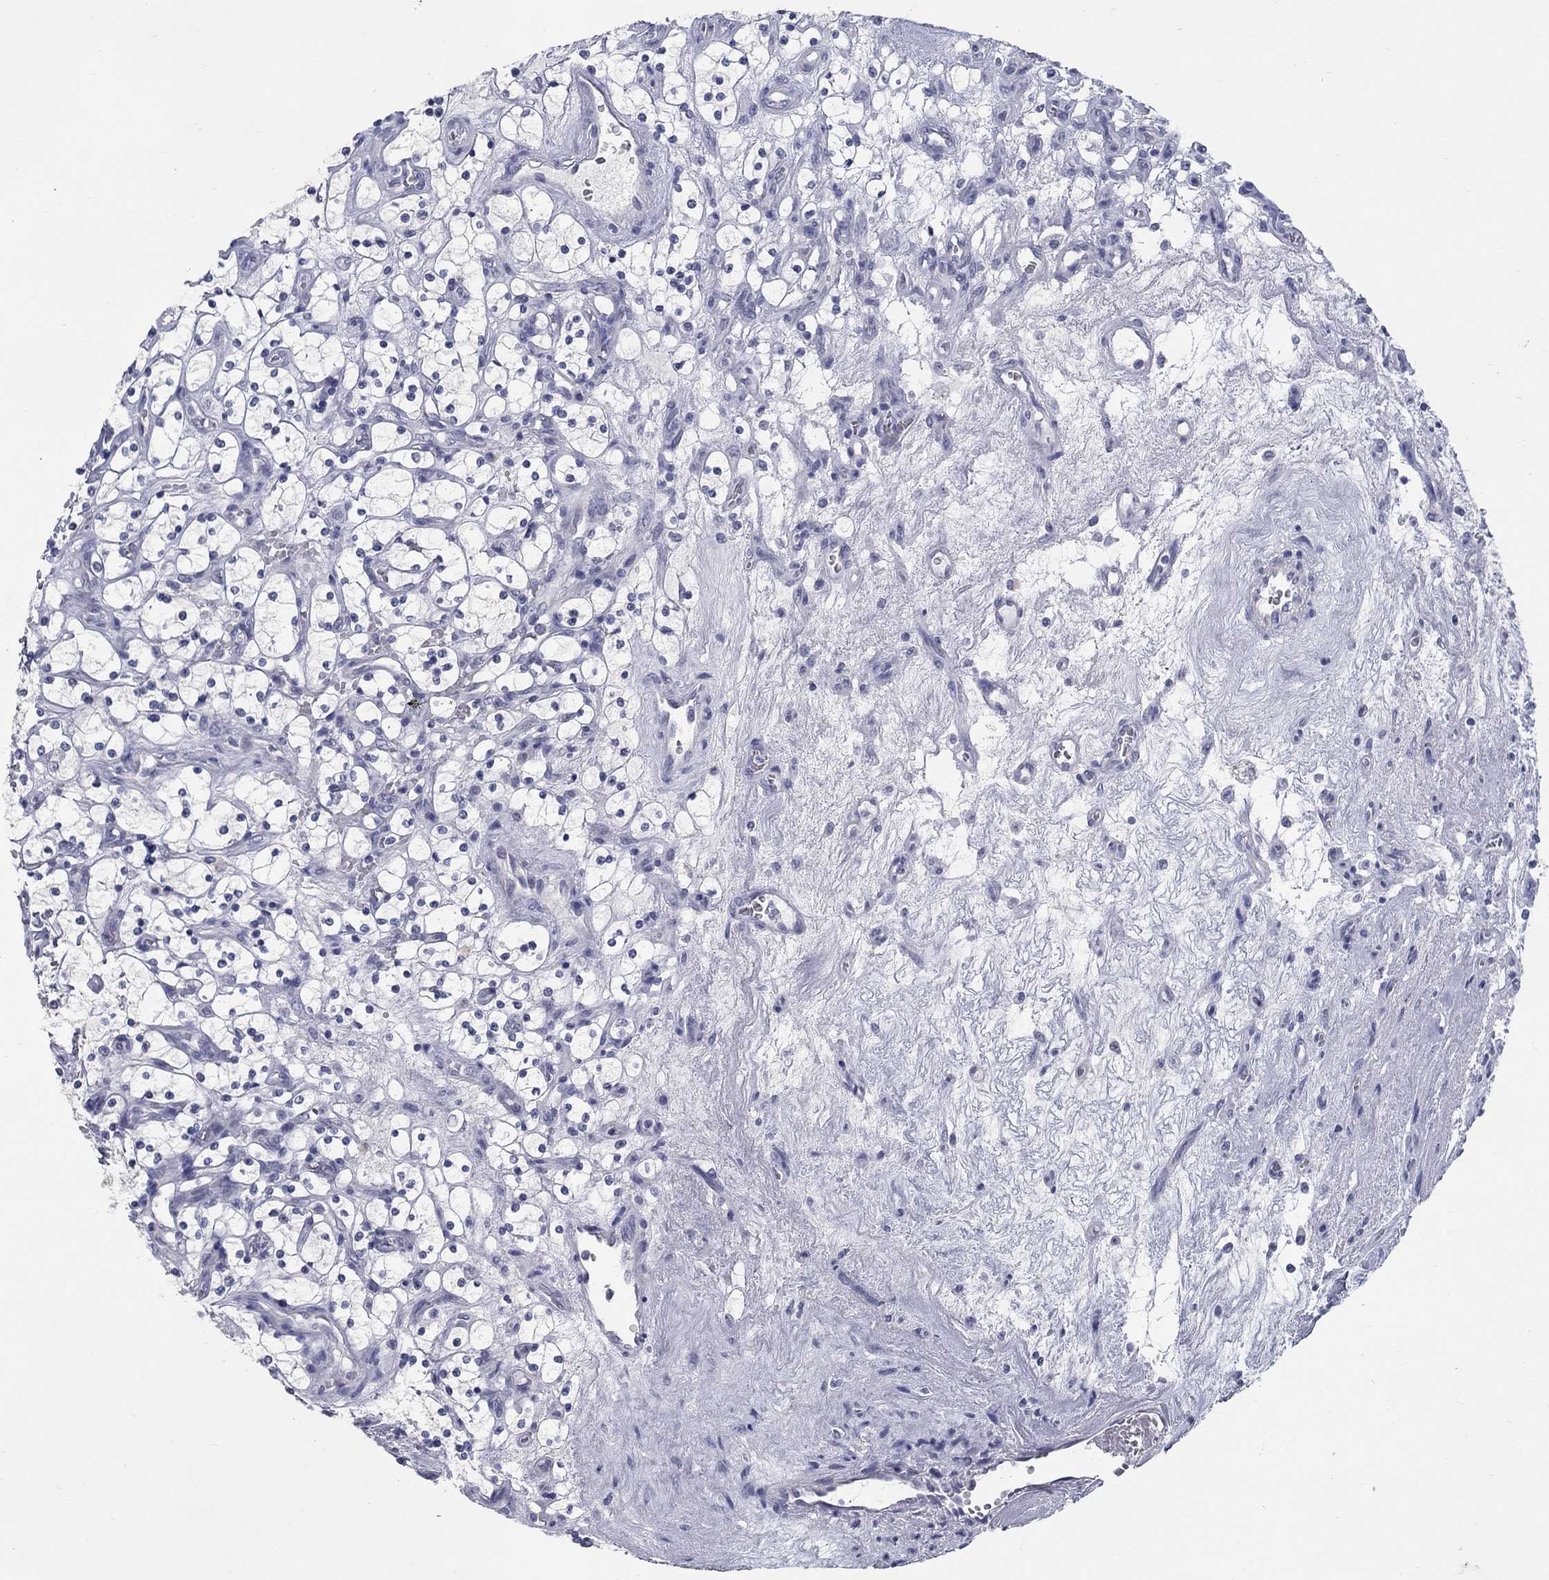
{"staining": {"intensity": "negative", "quantity": "none", "location": "none"}, "tissue": "renal cancer", "cell_type": "Tumor cells", "image_type": "cancer", "snomed": [{"axis": "morphology", "description": "Adenocarcinoma, NOS"}, {"axis": "topography", "description": "Kidney"}], "caption": "Immunohistochemistry photomicrograph of human renal cancer stained for a protein (brown), which shows no staining in tumor cells.", "gene": "ELAVL4", "patient": {"sex": "female", "age": 69}}